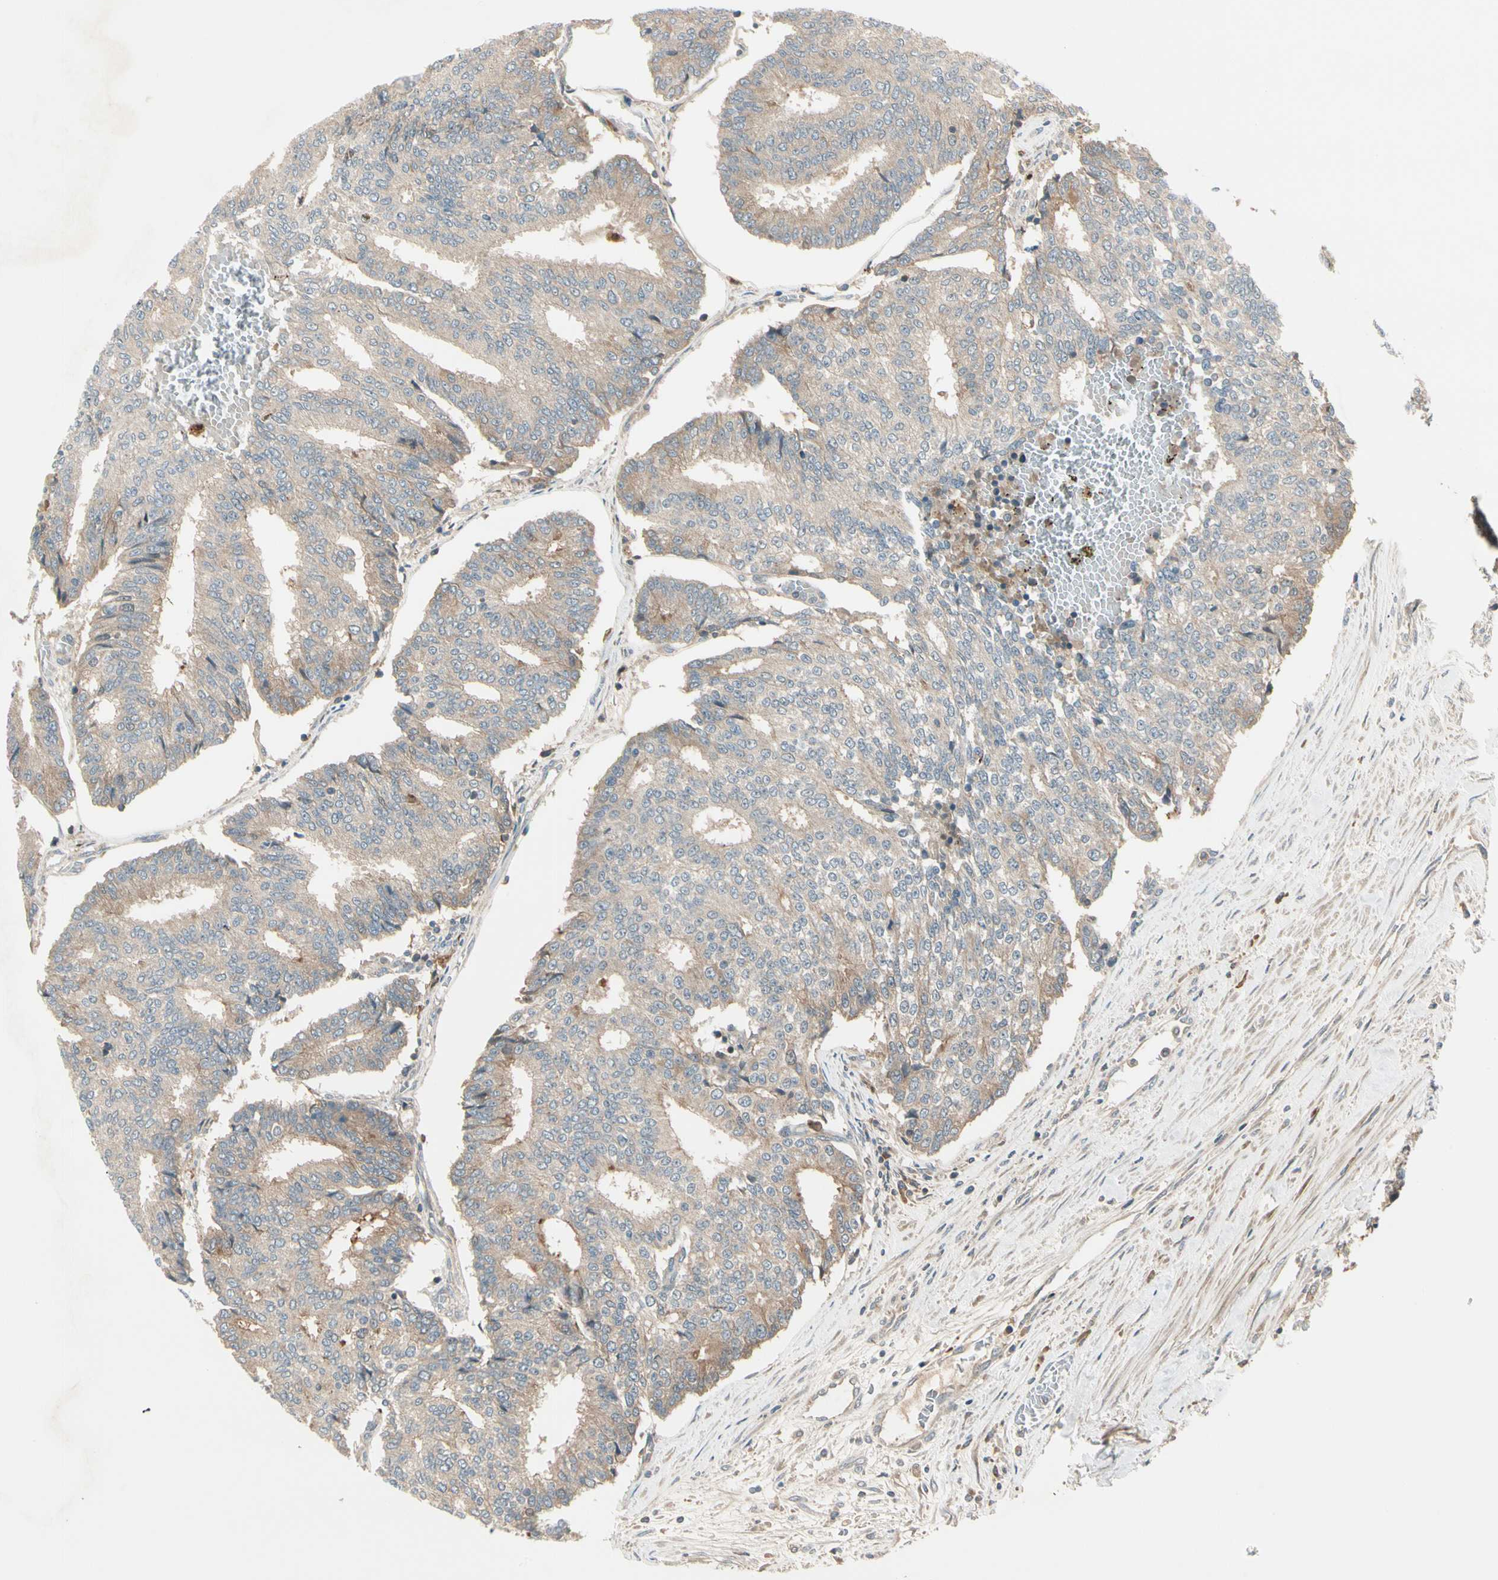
{"staining": {"intensity": "weak", "quantity": ">75%", "location": "cytoplasmic/membranous"}, "tissue": "prostate cancer", "cell_type": "Tumor cells", "image_type": "cancer", "snomed": [{"axis": "morphology", "description": "Adenocarcinoma, High grade"}, {"axis": "topography", "description": "Prostate"}], "caption": "Immunohistochemical staining of prostate adenocarcinoma (high-grade) reveals low levels of weak cytoplasmic/membranous staining in about >75% of tumor cells.", "gene": "ACVR1C", "patient": {"sex": "male", "age": 55}}